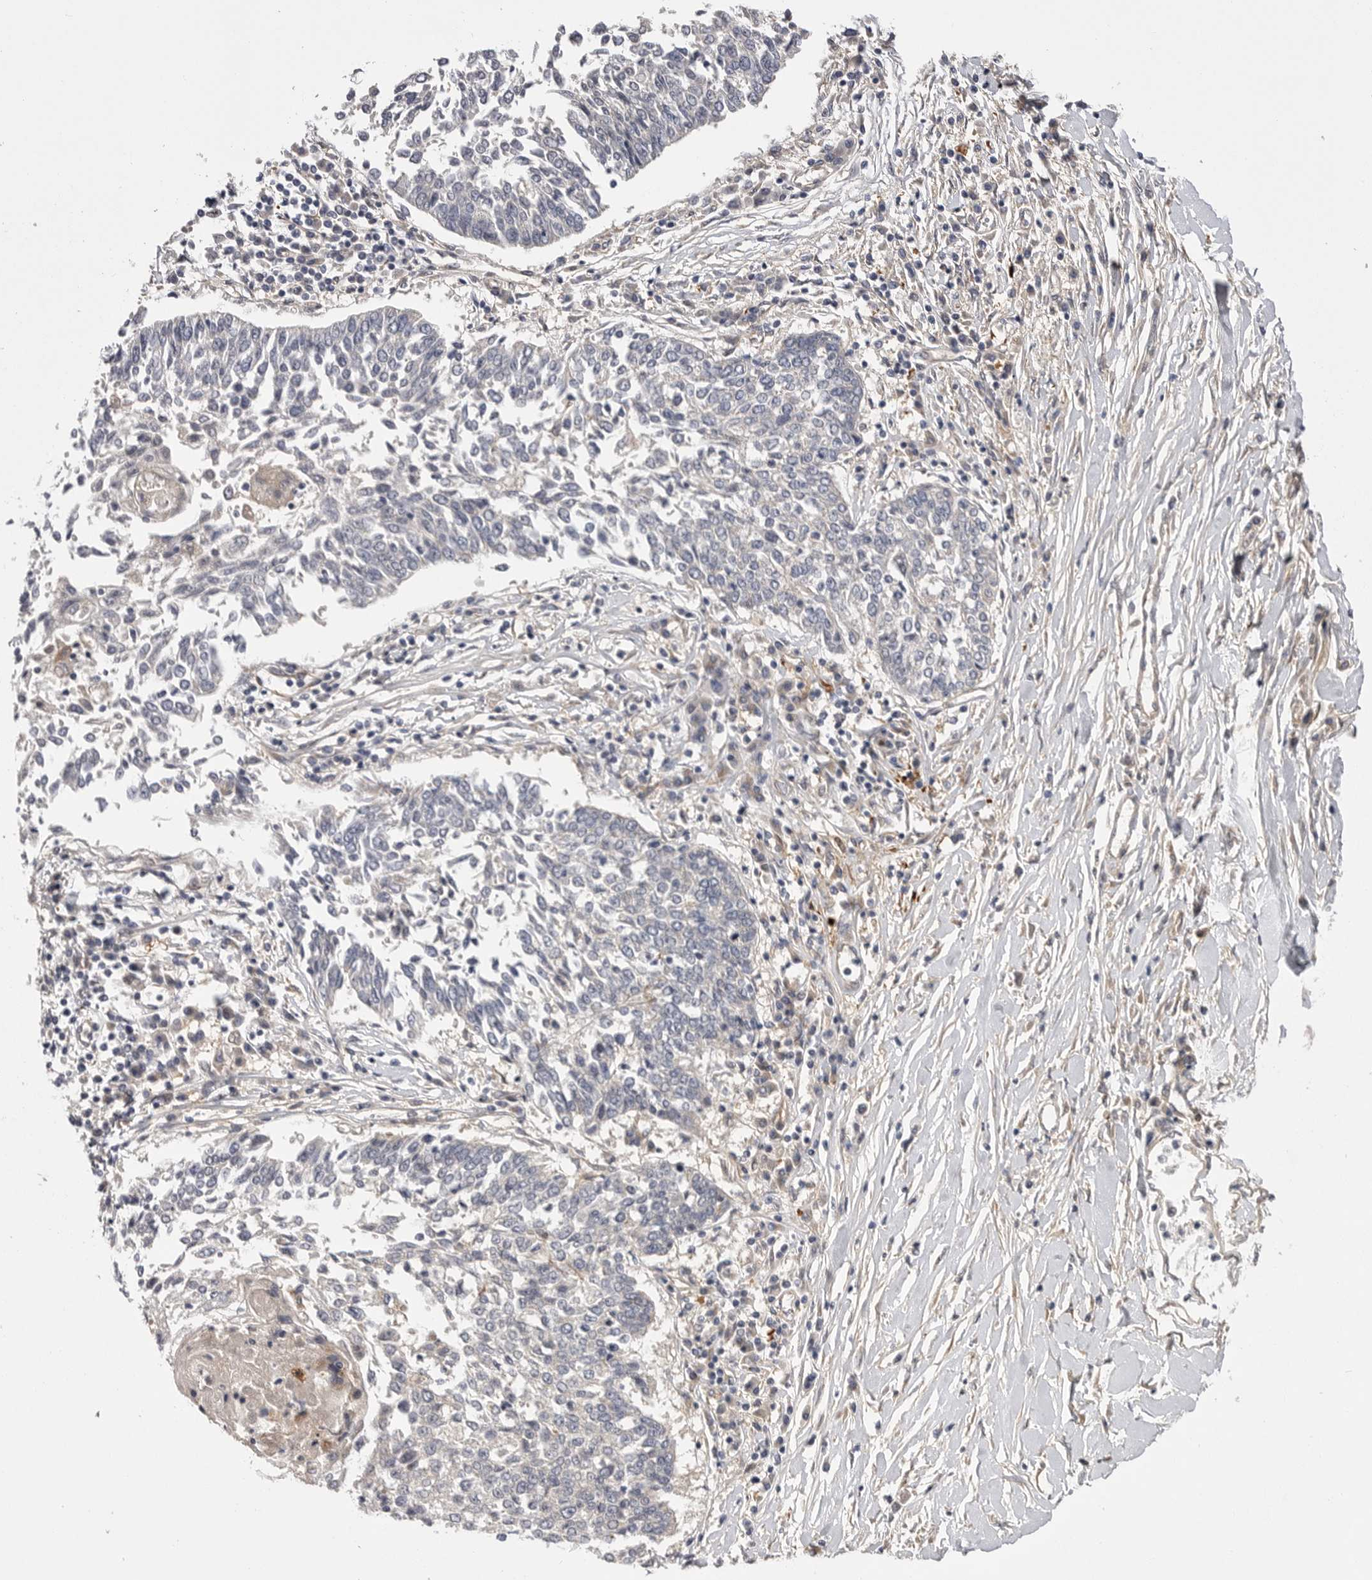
{"staining": {"intensity": "negative", "quantity": "none", "location": "none"}, "tissue": "lung cancer", "cell_type": "Tumor cells", "image_type": "cancer", "snomed": [{"axis": "morphology", "description": "Normal tissue, NOS"}, {"axis": "morphology", "description": "Squamous cell carcinoma, NOS"}, {"axis": "topography", "description": "Cartilage tissue"}, {"axis": "topography", "description": "Bronchus"}, {"axis": "topography", "description": "Lung"}, {"axis": "topography", "description": "Peripheral nerve tissue"}], "caption": "Tumor cells show no significant protein staining in squamous cell carcinoma (lung).", "gene": "OSBPL9", "patient": {"sex": "female", "age": 49}}